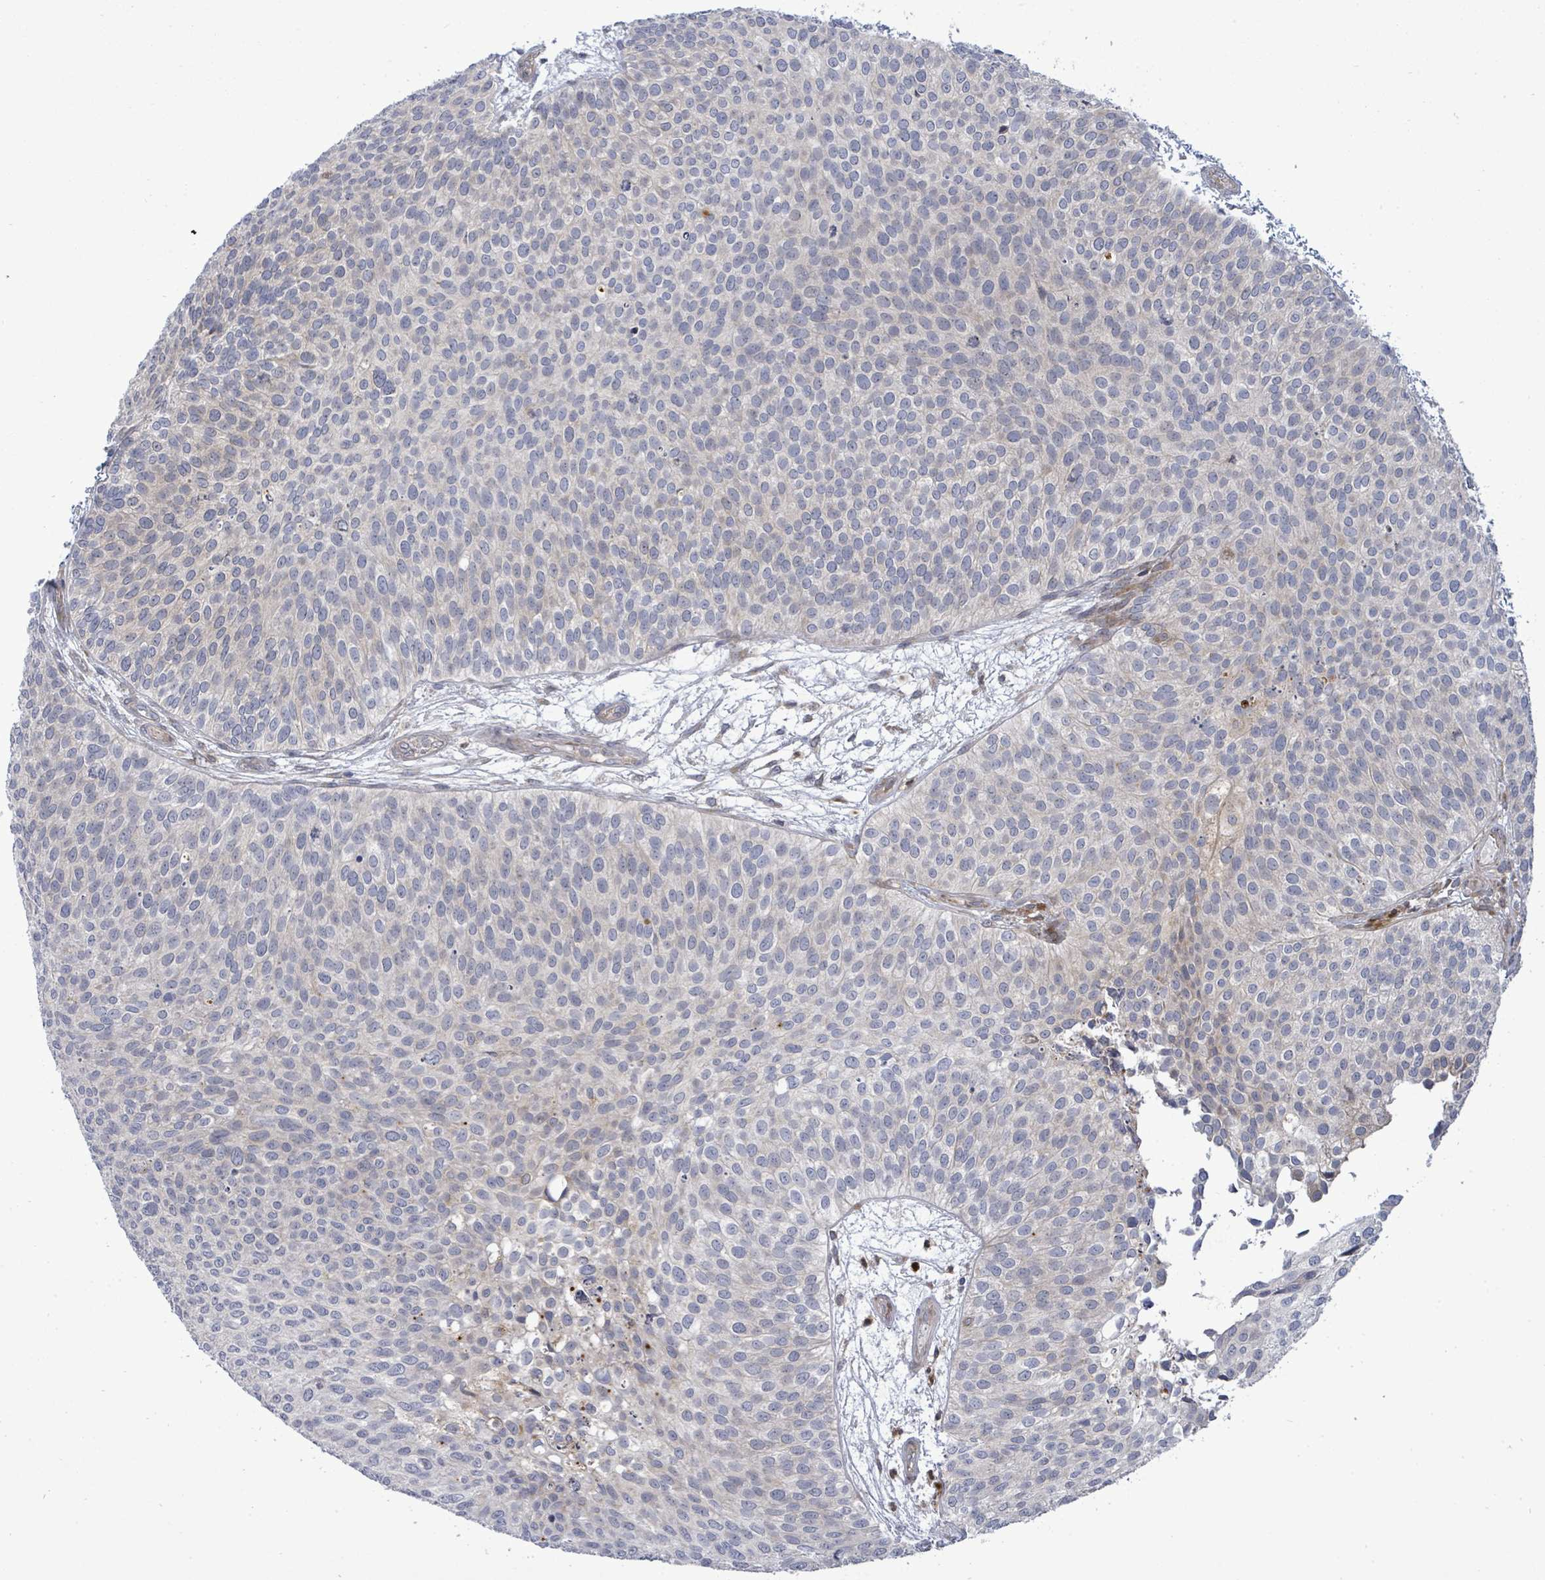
{"staining": {"intensity": "negative", "quantity": "none", "location": "none"}, "tissue": "urothelial cancer", "cell_type": "Tumor cells", "image_type": "cancer", "snomed": [{"axis": "morphology", "description": "Urothelial carcinoma, Low grade"}, {"axis": "topography", "description": "Urinary bladder"}], "caption": "IHC of human urothelial cancer shows no expression in tumor cells. (Stains: DAB immunohistochemistry with hematoxylin counter stain, Microscopy: brightfield microscopy at high magnification).", "gene": "SAR1A", "patient": {"sex": "male", "age": 84}}